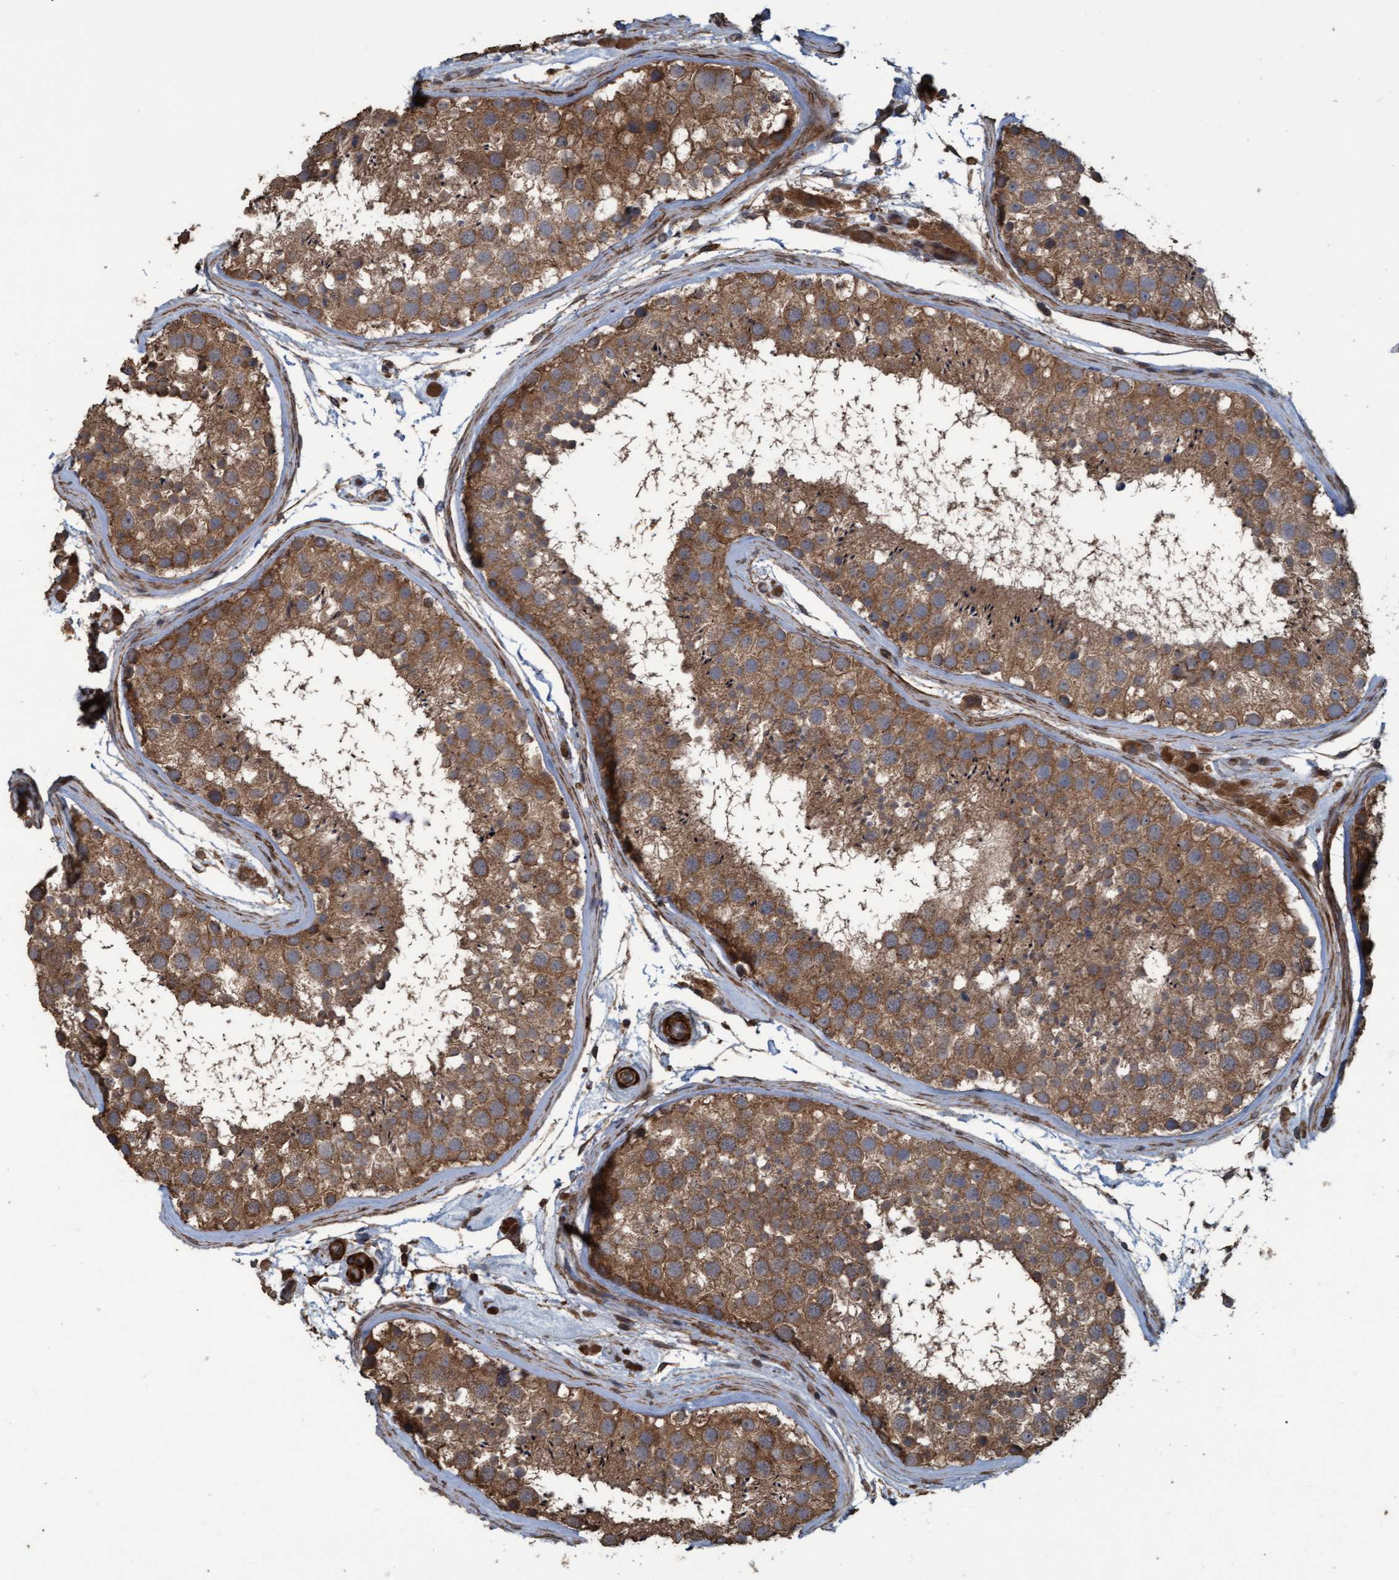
{"staining": {"intensity": "moderate", "quantity": ">75%", "location": "cytoplasmic/membranous"}, "tissue": "testis", "cell_type": "Cells in seminiferous ducts", "image_type": "normal", "snomed": [{"axis": "morphology", "description": "Normal tissue, NOS"}, {"axis": "topography", "description": "Testis"}], "caption": "A brown stain highlights moderate cytoplasmic/membranous staining of a protein in cells in seminiferous ducts of normal human testis.", "gene": "GGT6", "patient": {"sex": "male", "age": 46}}